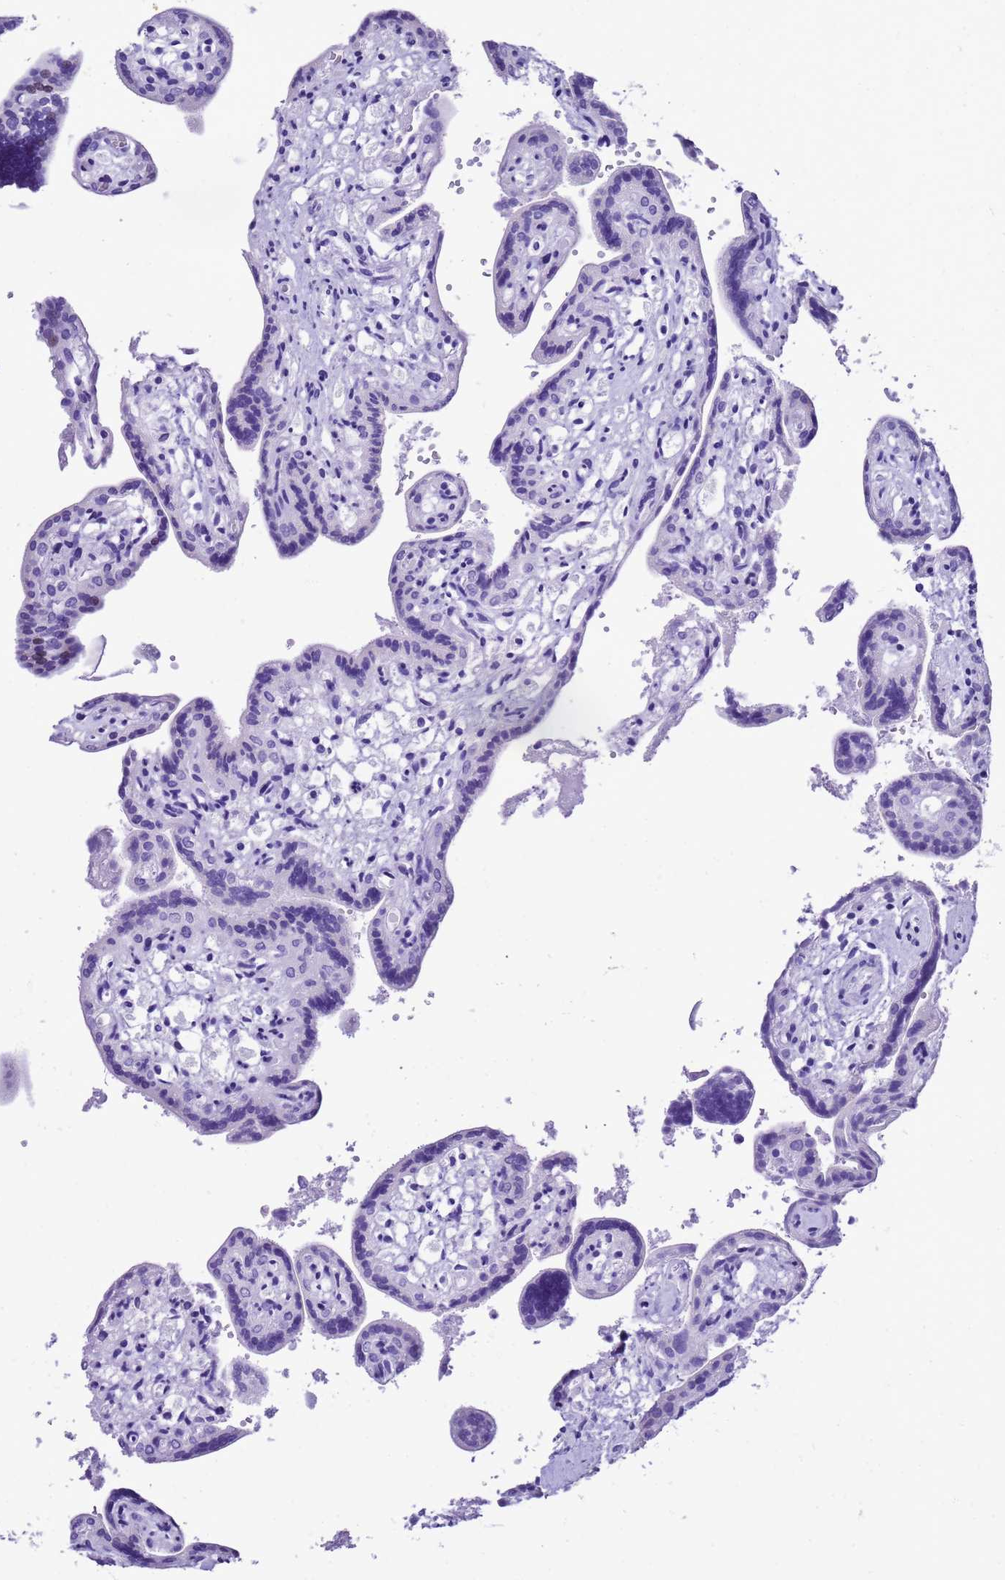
{"staining": {"intensity": "negative", "quantity": "none", "location": "none"}, "tissue": "placenta", "cell_type": "Decidual cells", "image_type": "normal", "snomed": [{"axis": "morphology", "description": "Normal tissue, NOS"}, {"axis": "topography", "description": "Placenta"}], "caption": "Histopathology image shows no protein positivity in decidual cells of unremarkable placenta. (DAB immunohistochemistry (IHC) visualized using brightfield microscopy, high magnification).", "gene": "UGT2A1", "patient": {"sex": "female", "age": 37}}